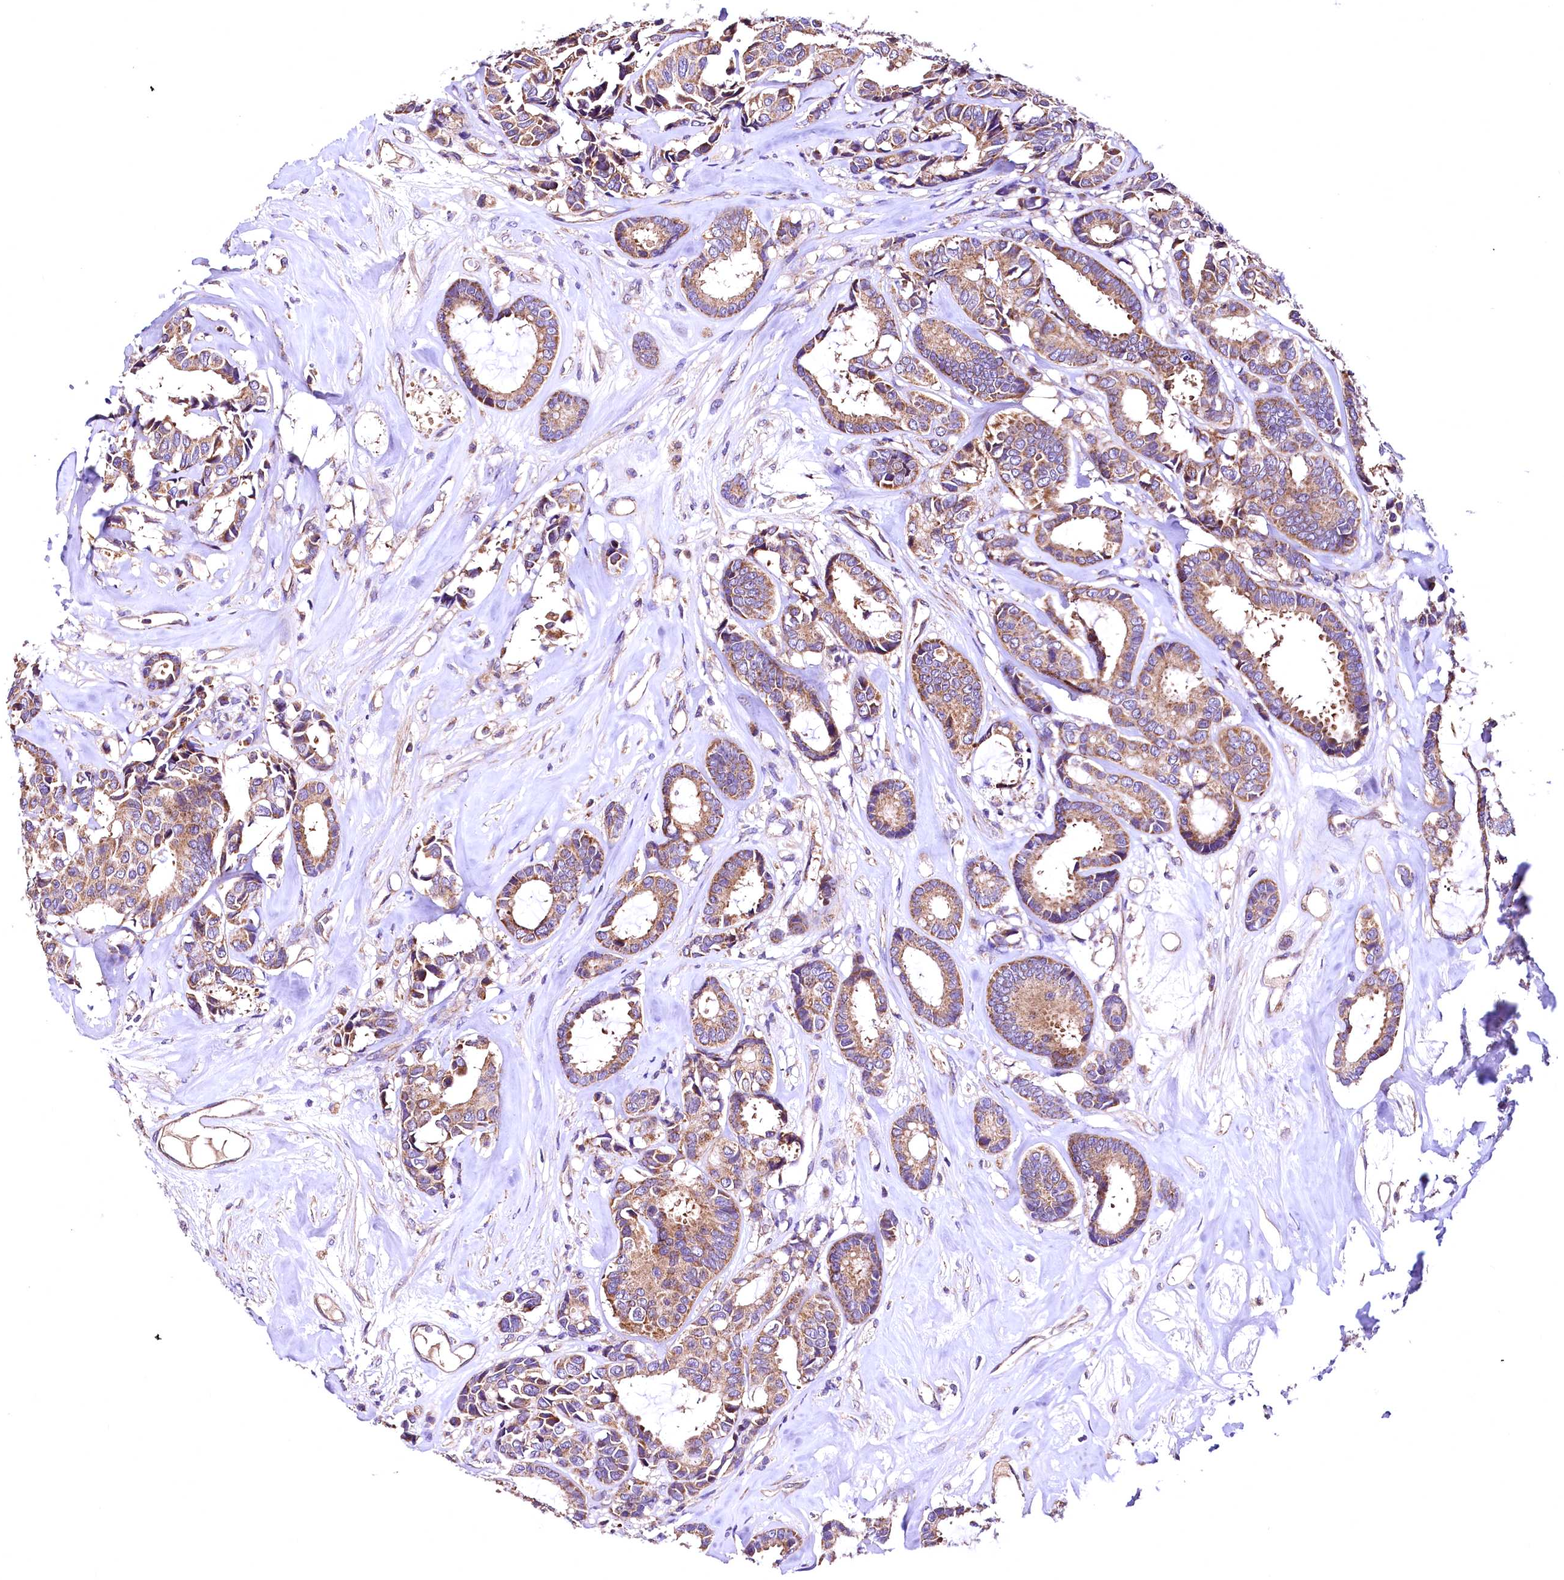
{"staining": {"intensity": "moderate", "quantity": ">75%", "location": "cytoplasmic/membranous"}, "tissue": "breast cancer", "cell_type": "Tumor cells", "image_type": "cancer", "snomed": [{"axis": "morphology", "description": "Duct carcinoma"}, {"axis": "topography", "description": "Breast"}], "caption": "An image showing moderate cytoplasmic/membranous staining in about >75% of tumor cells in breast cancer, as visualized by brown immunohistochemical staining.", "gene": "MRPL57", "patient": {"sex": "female", "age": 87}}